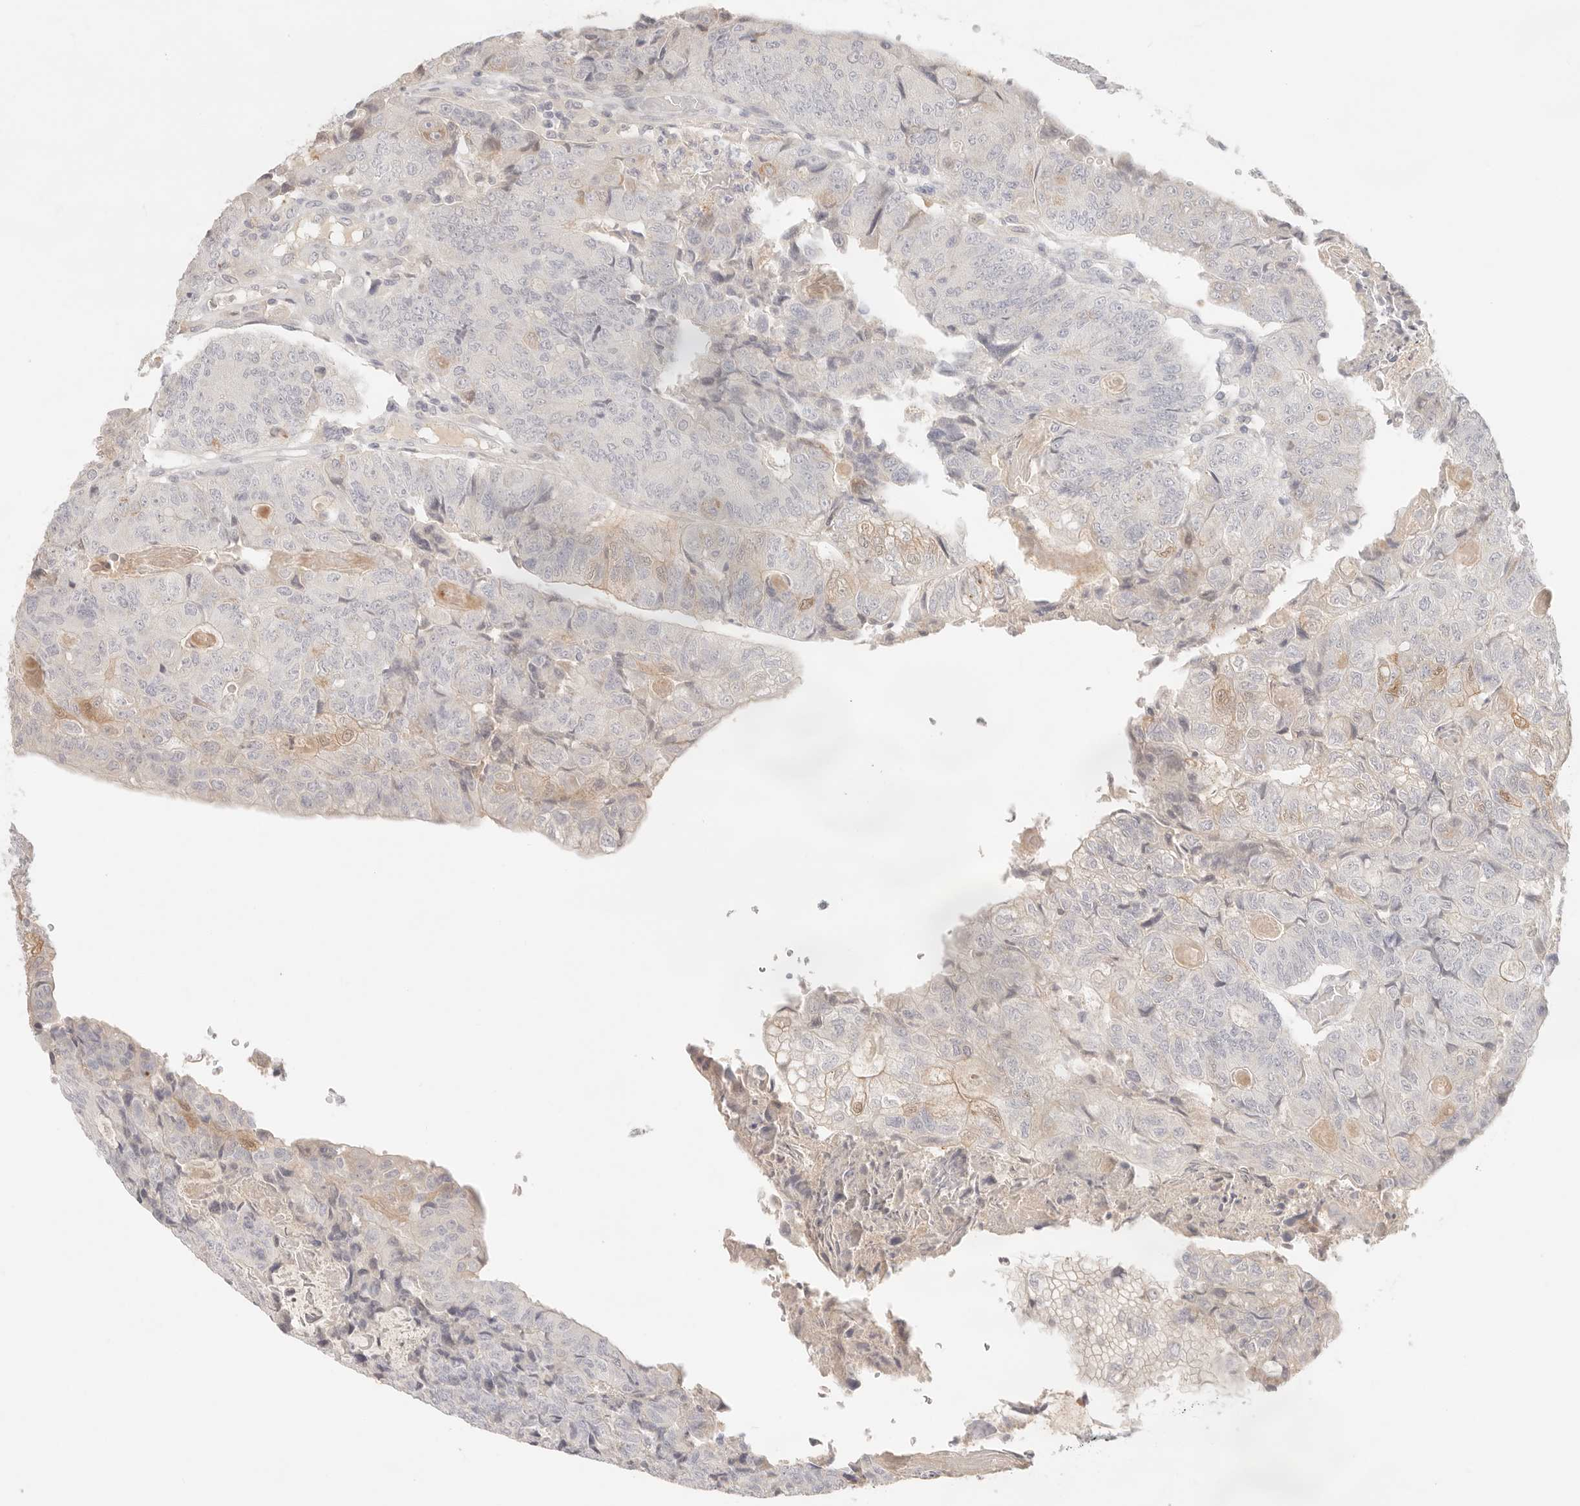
{"staining": {"intensity": "weak", "quantity": "<25%", "location": "cytoplasmic/membranous"}, "tissue": "colorectal cancer", "cell_type": "Tumor cells", "image_type": "cancer", "snomed": [{"axis": "morphology", "description": "Adenocarcinoma, NOS"}, {"axis": "topography", "description": "Colon"}], "caption": "Immunohistochemistry (IHC) of human colorectal adenocarcinoma shows no staining in tumor cells.", "gene": "SPHK1", "patient": {"sex": "female", "age": 67}}